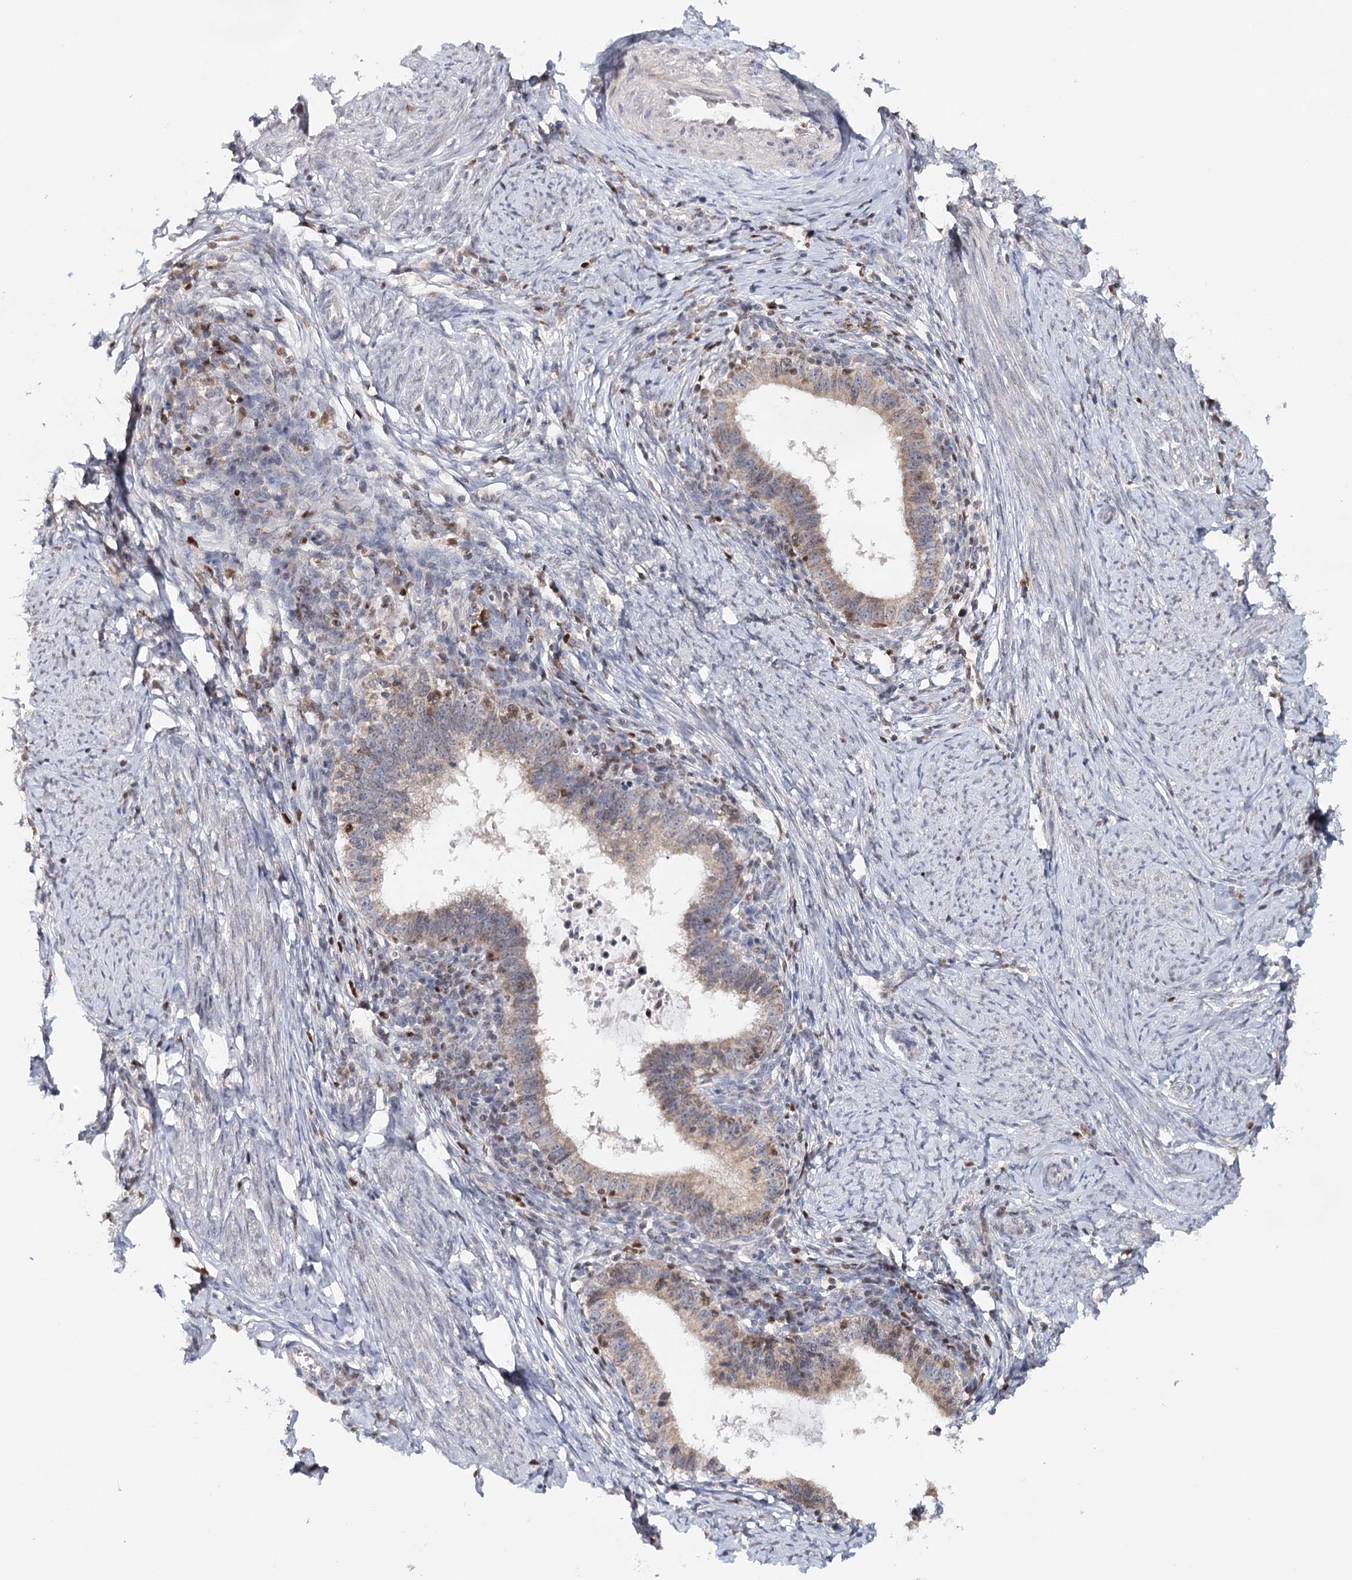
{"staining": {"intensity": "weak", "quantity": ">75%", "location": "cytoplasmic/membranous"}, "tissue": "cervical cancer", "cell_type": "Tumor cells", "image_type": "cancer", "snomed": [{"axis": "morphology", "description": "Adenocarcinoma, NOS"}, {"axis": "topography", "description": "Cervix"}], "caption": "Protein positivity by IHC exhibits weak cytoplasmic/membranous expression in approximately >75% of tumor cells in adenocarcinoma (cervical). The staining was performed using DAB (3,3'-diaminobenzidine) to visualize the protein expression in brown, while the nuclei were stained in blue with hematoxylin (Magnification: 20x).", "gene": "ICOS", "patient": {"sex": "female", "age": 36}}